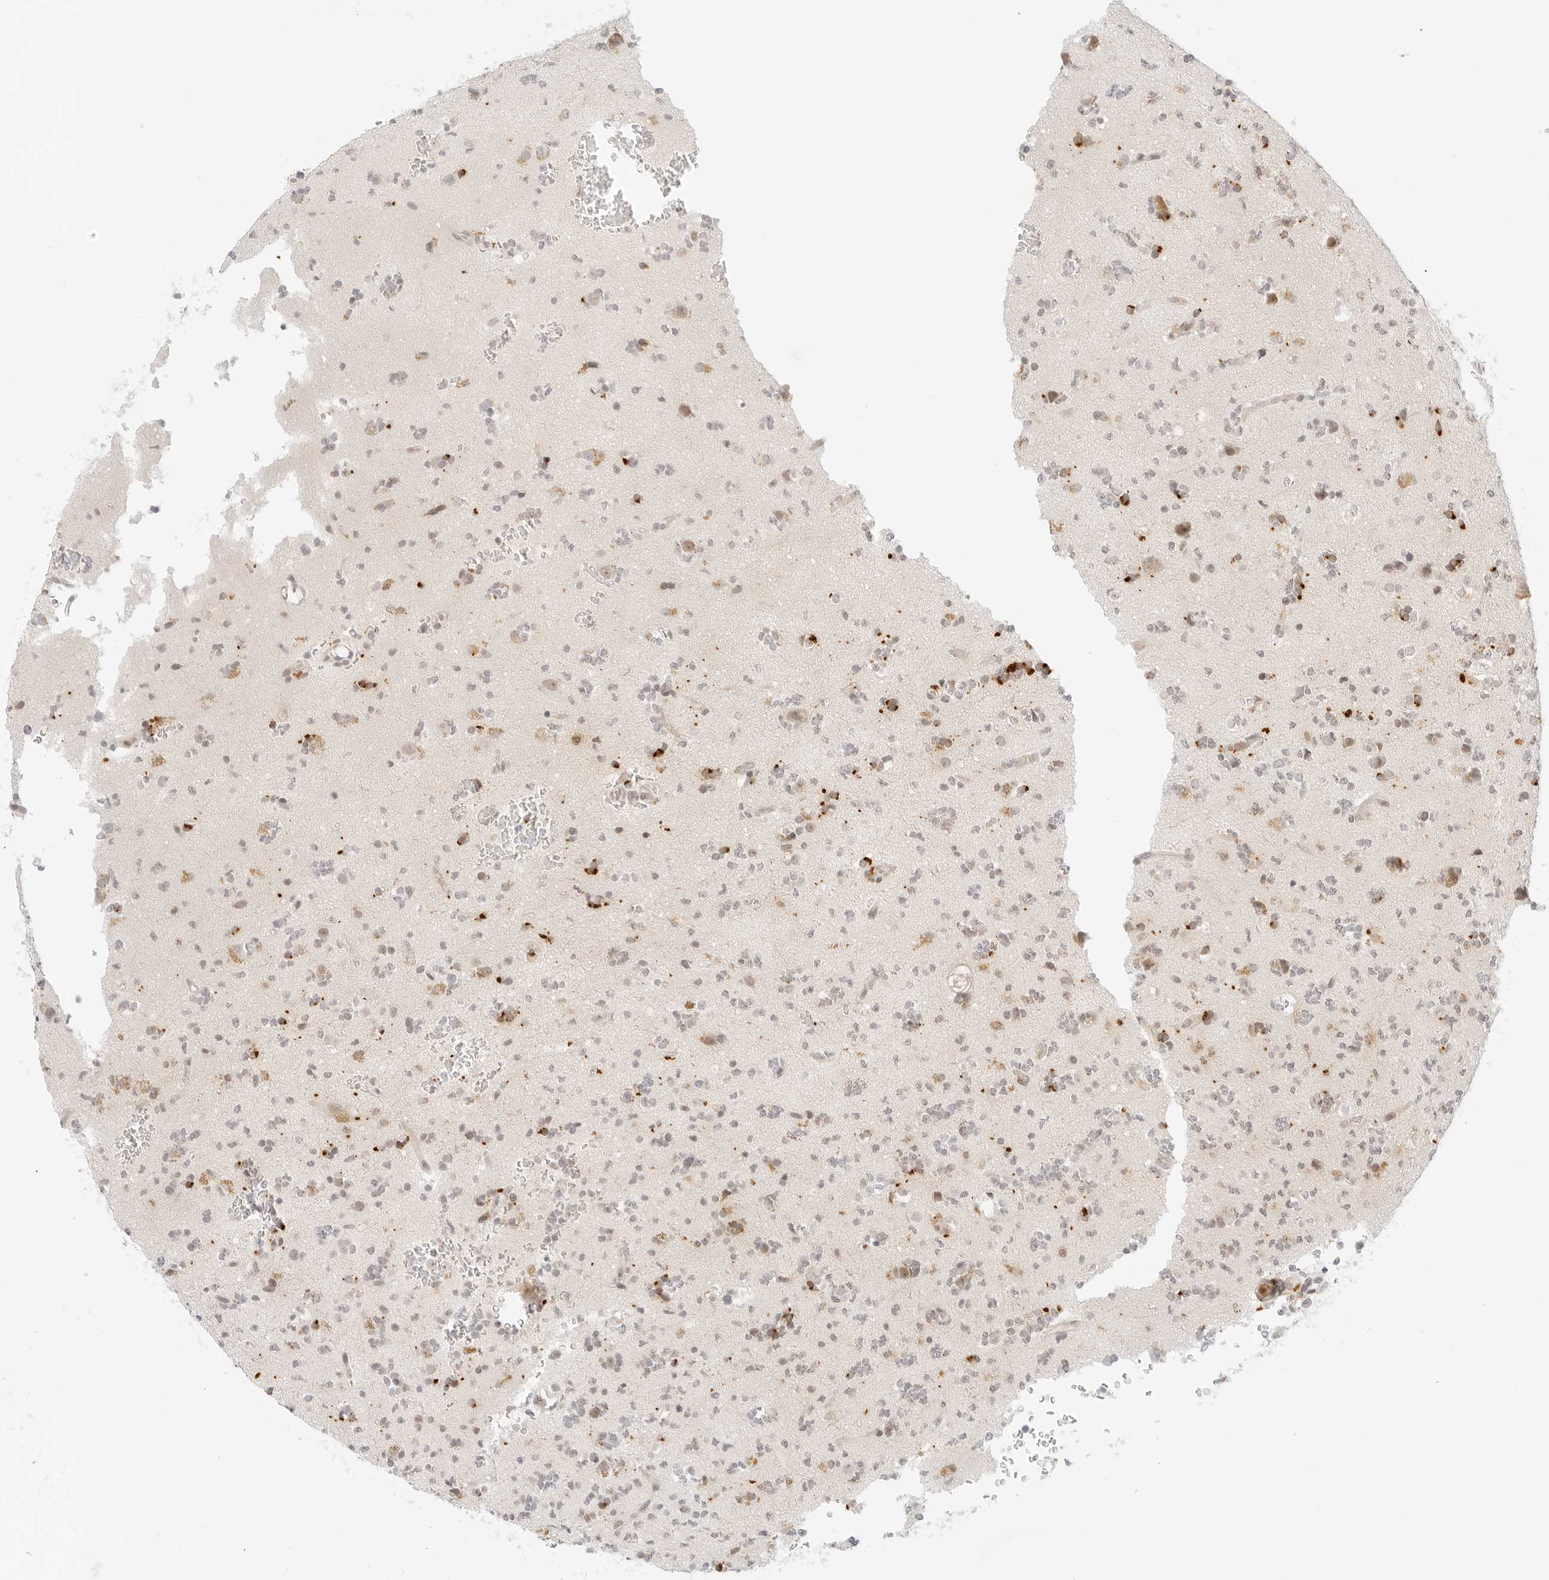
{"staining": {"intensity": "moderate", "quantity": "25%-75%", "location": "cytoplasmic/membranous"}, "tissue": "glioma", "cell_type": "Tumor cells", "image_type": "cancer", "snomed": [{"axis": "morphology", "description": "Glioma, malignant, High grade"}, {"axis": "topography", "description": "Brain"}], "caption": "The image reveals immunohistochemical staining of malignant glioma (high-grade). There is moderate cytoplasmic/membranous positivity is present in about 25%-75% of tumor cells.", "gene": "POLR3C", "patient": {"sex": "female", "age": 62}}